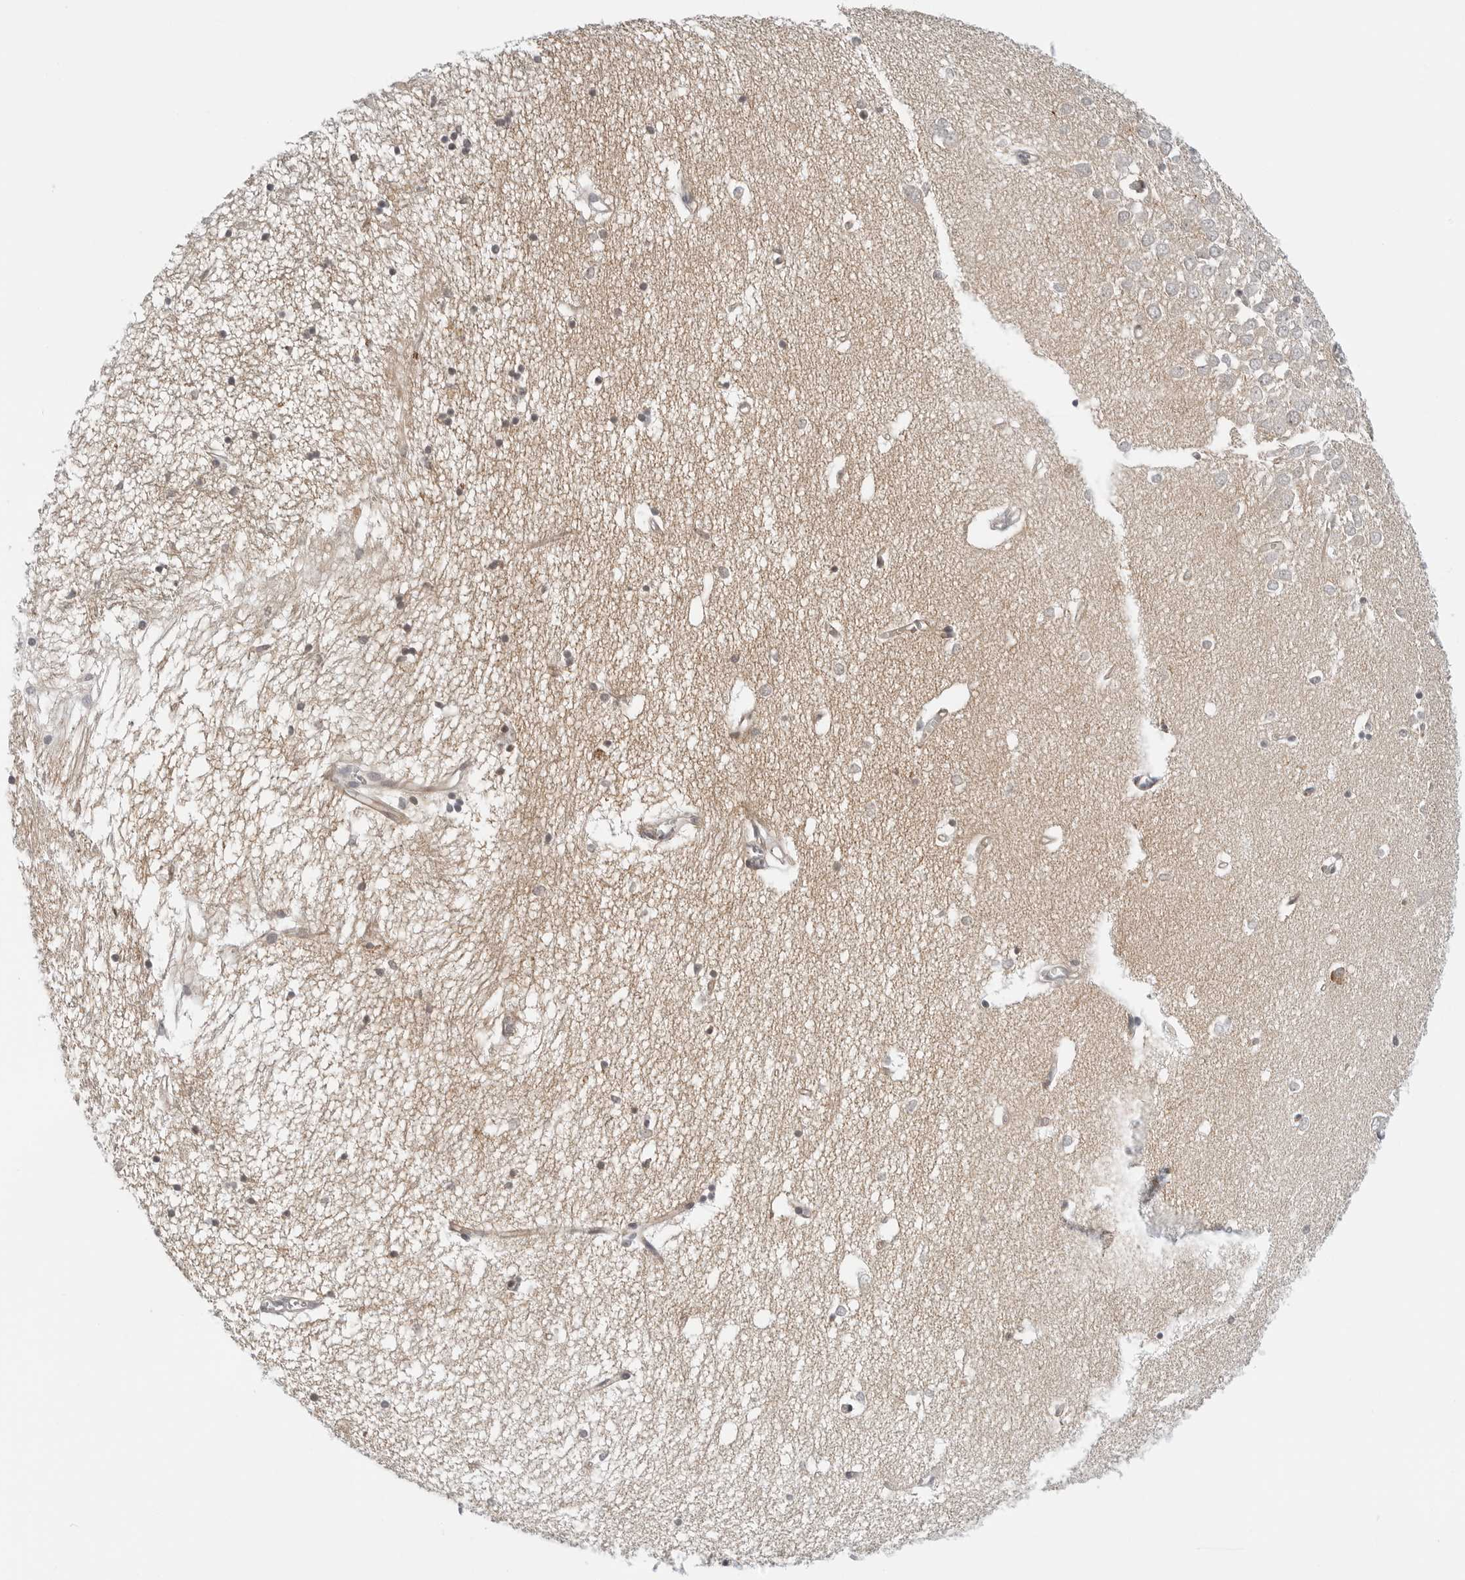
{"staining": {"intensity": "negative", "quantity": "none", "location": "none"}, "tissue": "hippocampus", "cell_type": "Glial cells", "image_type": "normal", "snomed": [{"axis": "morphology", "description": "Normal tissue, NOS"}, {"axis": "topography", "description": "Hippocampus"}], "caption": "IHC histopathology image of benign hippocampus: human hippocampus stained with DAB shows no significant protein positivity in glial cells.", "gene": "TSEN2", "patient": {"sex": "male", "age": 70}}